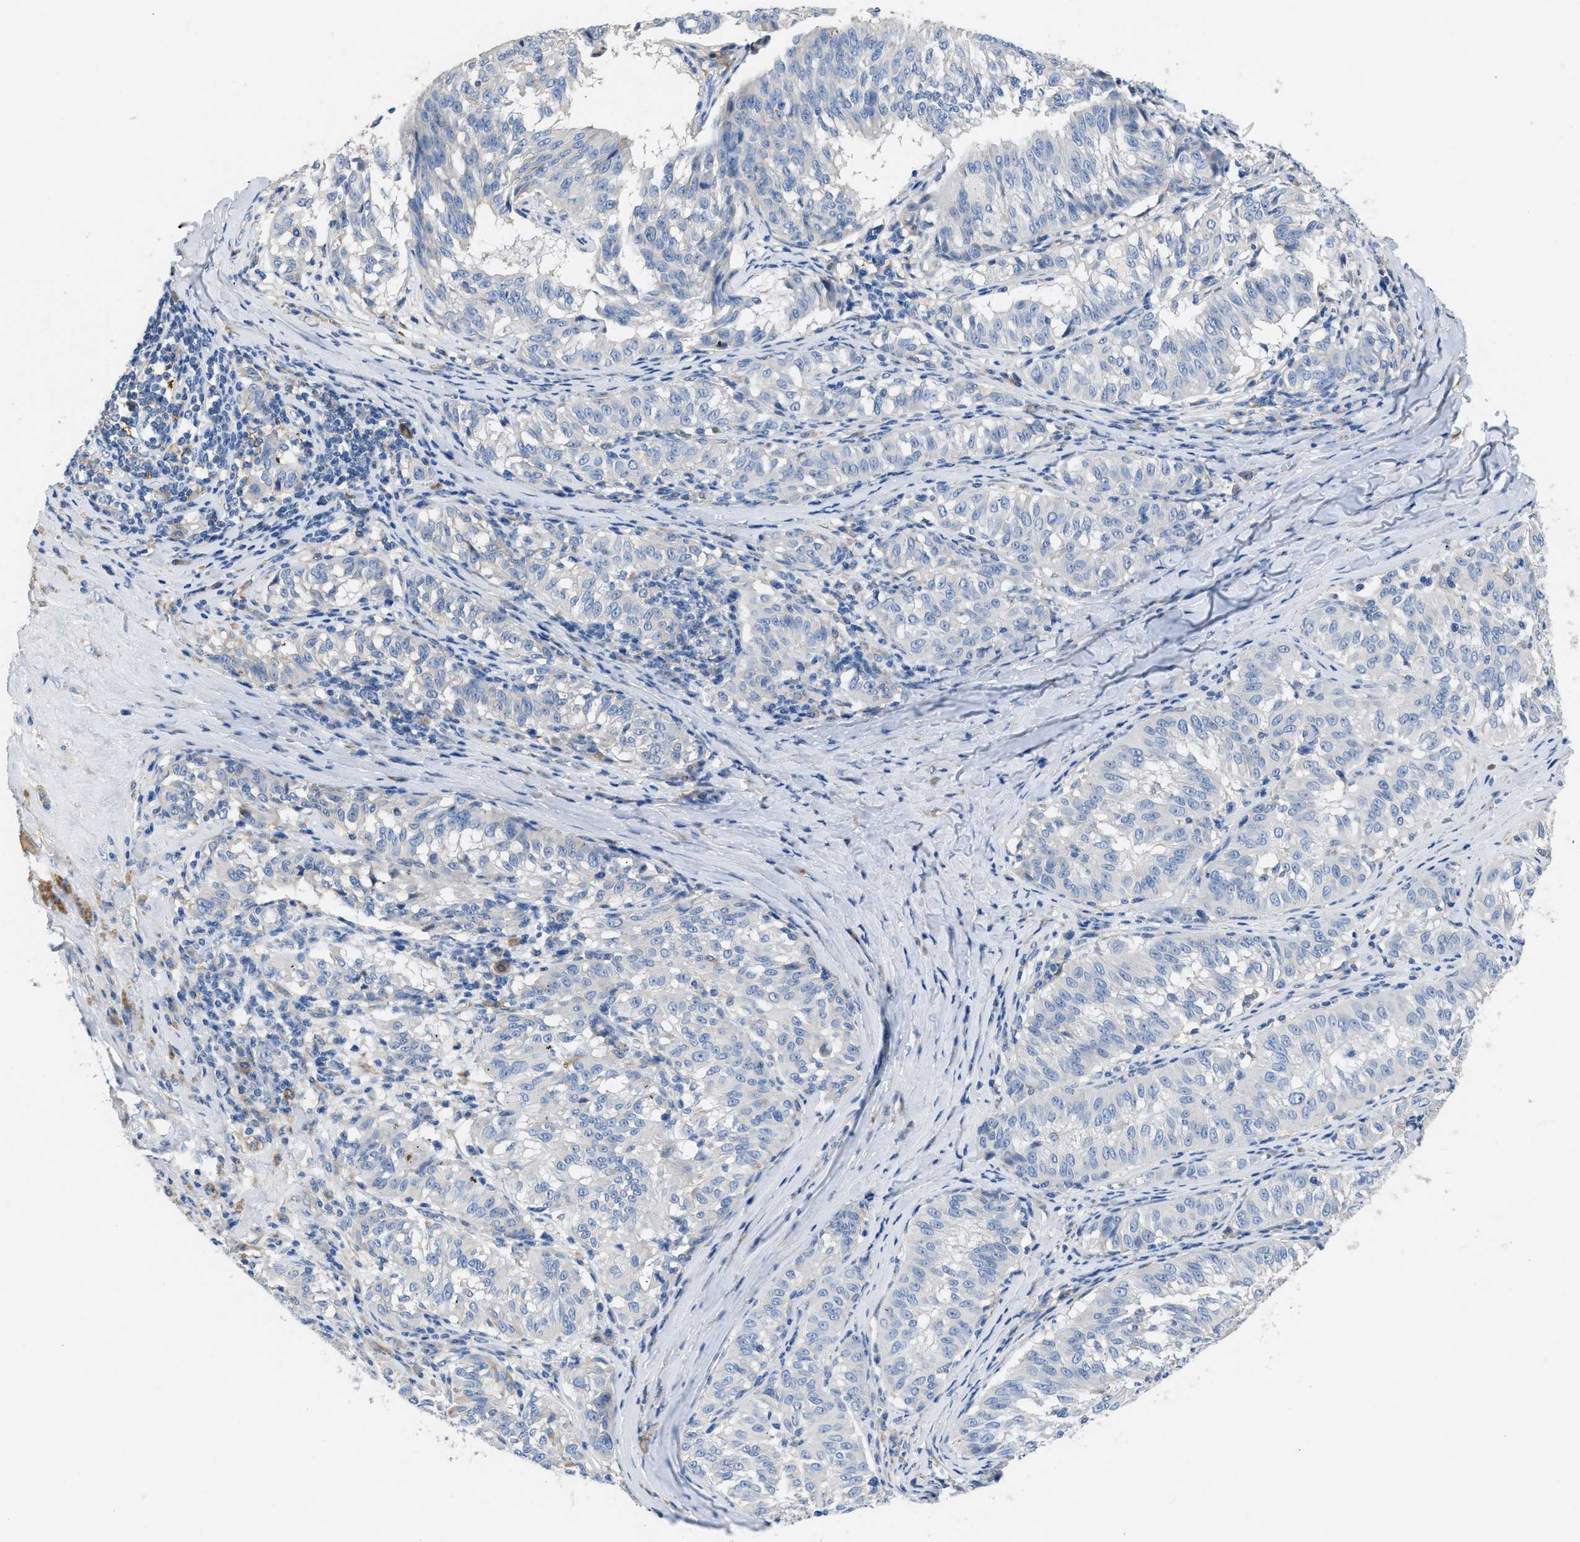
{"staining": {"intensity": "negative", "quantity": "none", "location": "none"}, "tissue": "melanoma", "cell_type": "Tumor cells", "image_type": "cancer", "snomed": [{"axis": "morphology", "description": "Malignant melanoma, NOS"}, {"axis": "topography", "description": "Skin"}], "caption": "Immunohistochemical staining of human melanoma reveals no significant expression in tumor cells.", "gene": "C1S", "patient": {"sex": "female", "age": 72}}